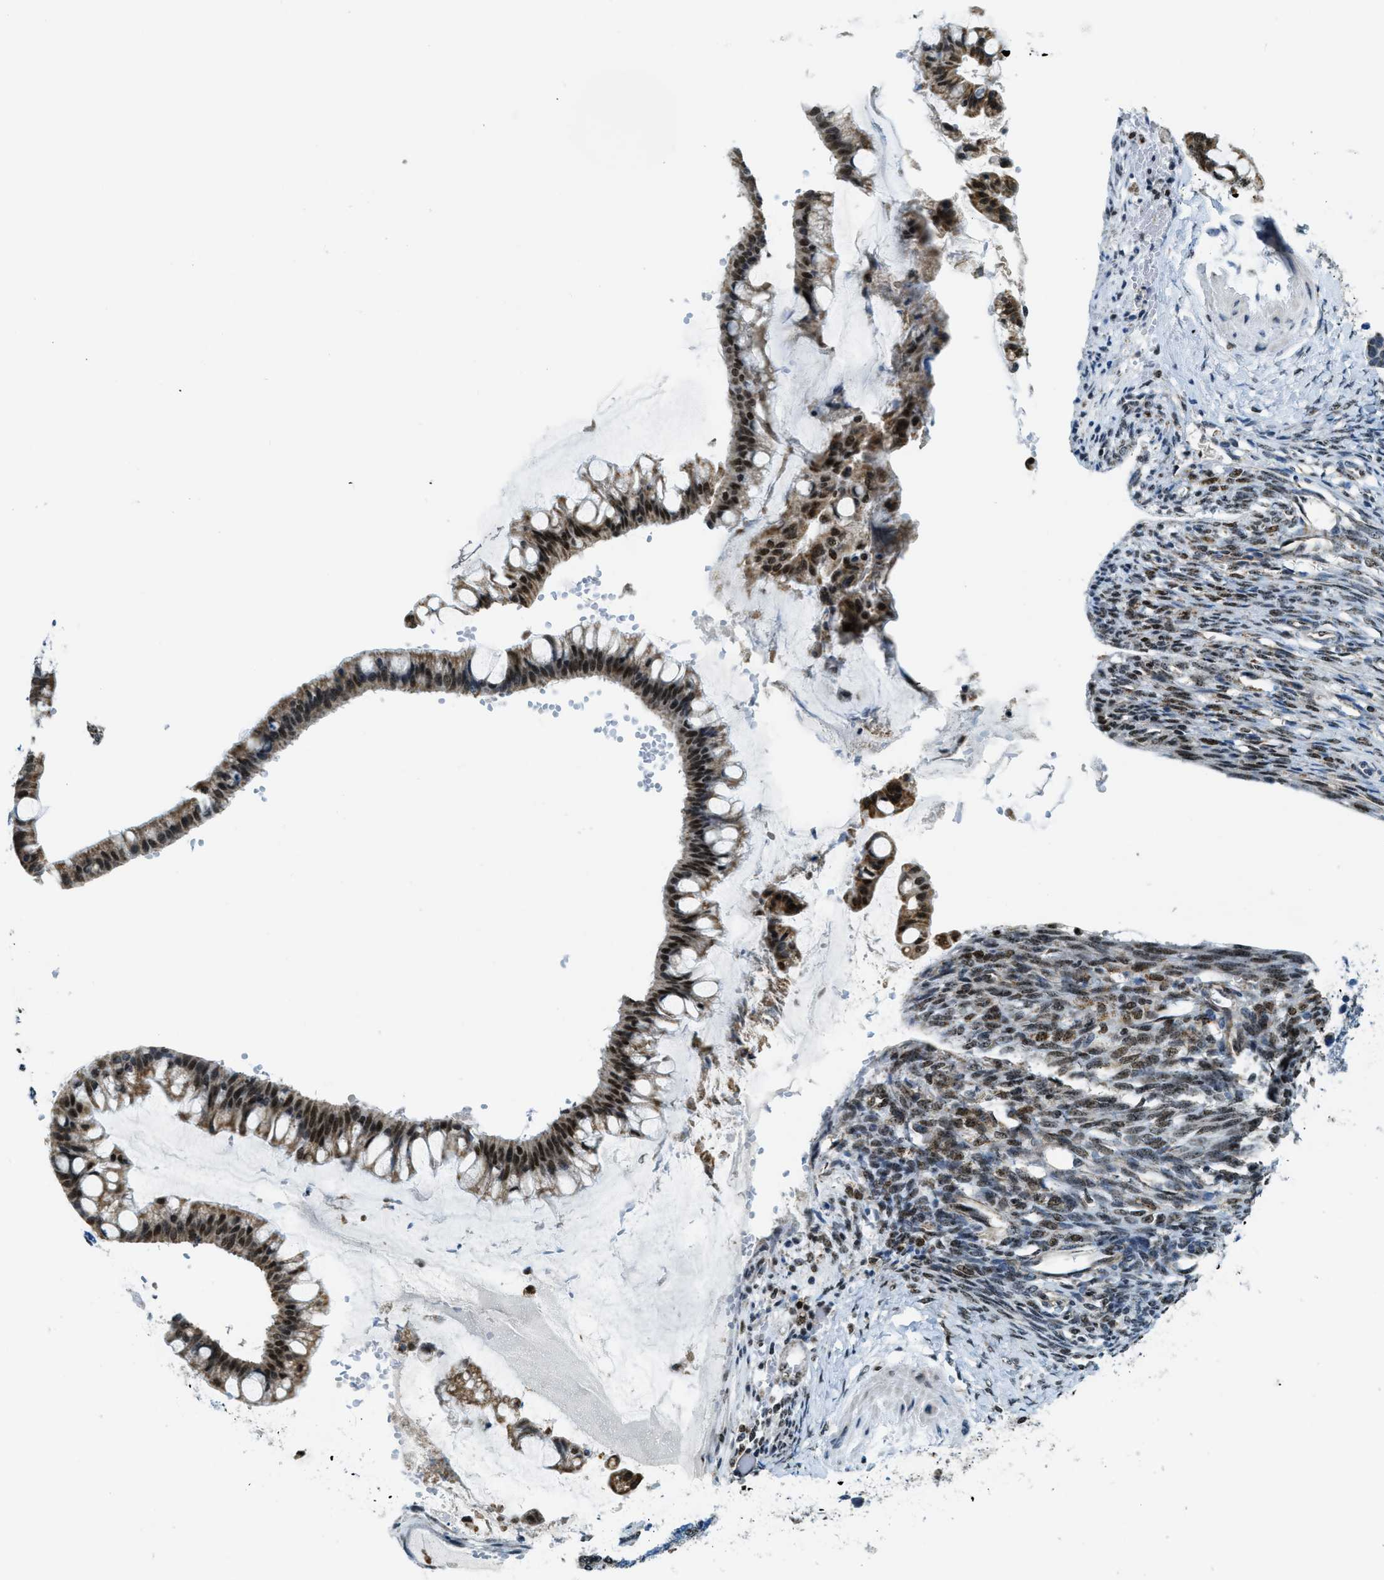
{"staining": {"intensity": "strong", "quantity": ">75%", "location": "cytoplasmic/membranous,nuclear"}, "tissue": "ovarian cancer", "cell_type": "Tumor cells", "image_type": "cancer", "snomed": [{"axis": "morphology", "description": "Cystadenocarcinoma, mucinous, NOS"}, {"axis": "topography", "description": "Ovary"}], "caption": "Immunohistochemical staining of human mucinous cystadenocarcinoma (ovarian) exhibits high levels of strong cytoplasmic/membranous and nuclear protein expression in approximately >75% of tumor cells.", "gene": "SP100", "patient": {"sex": "female", "age": 73}}